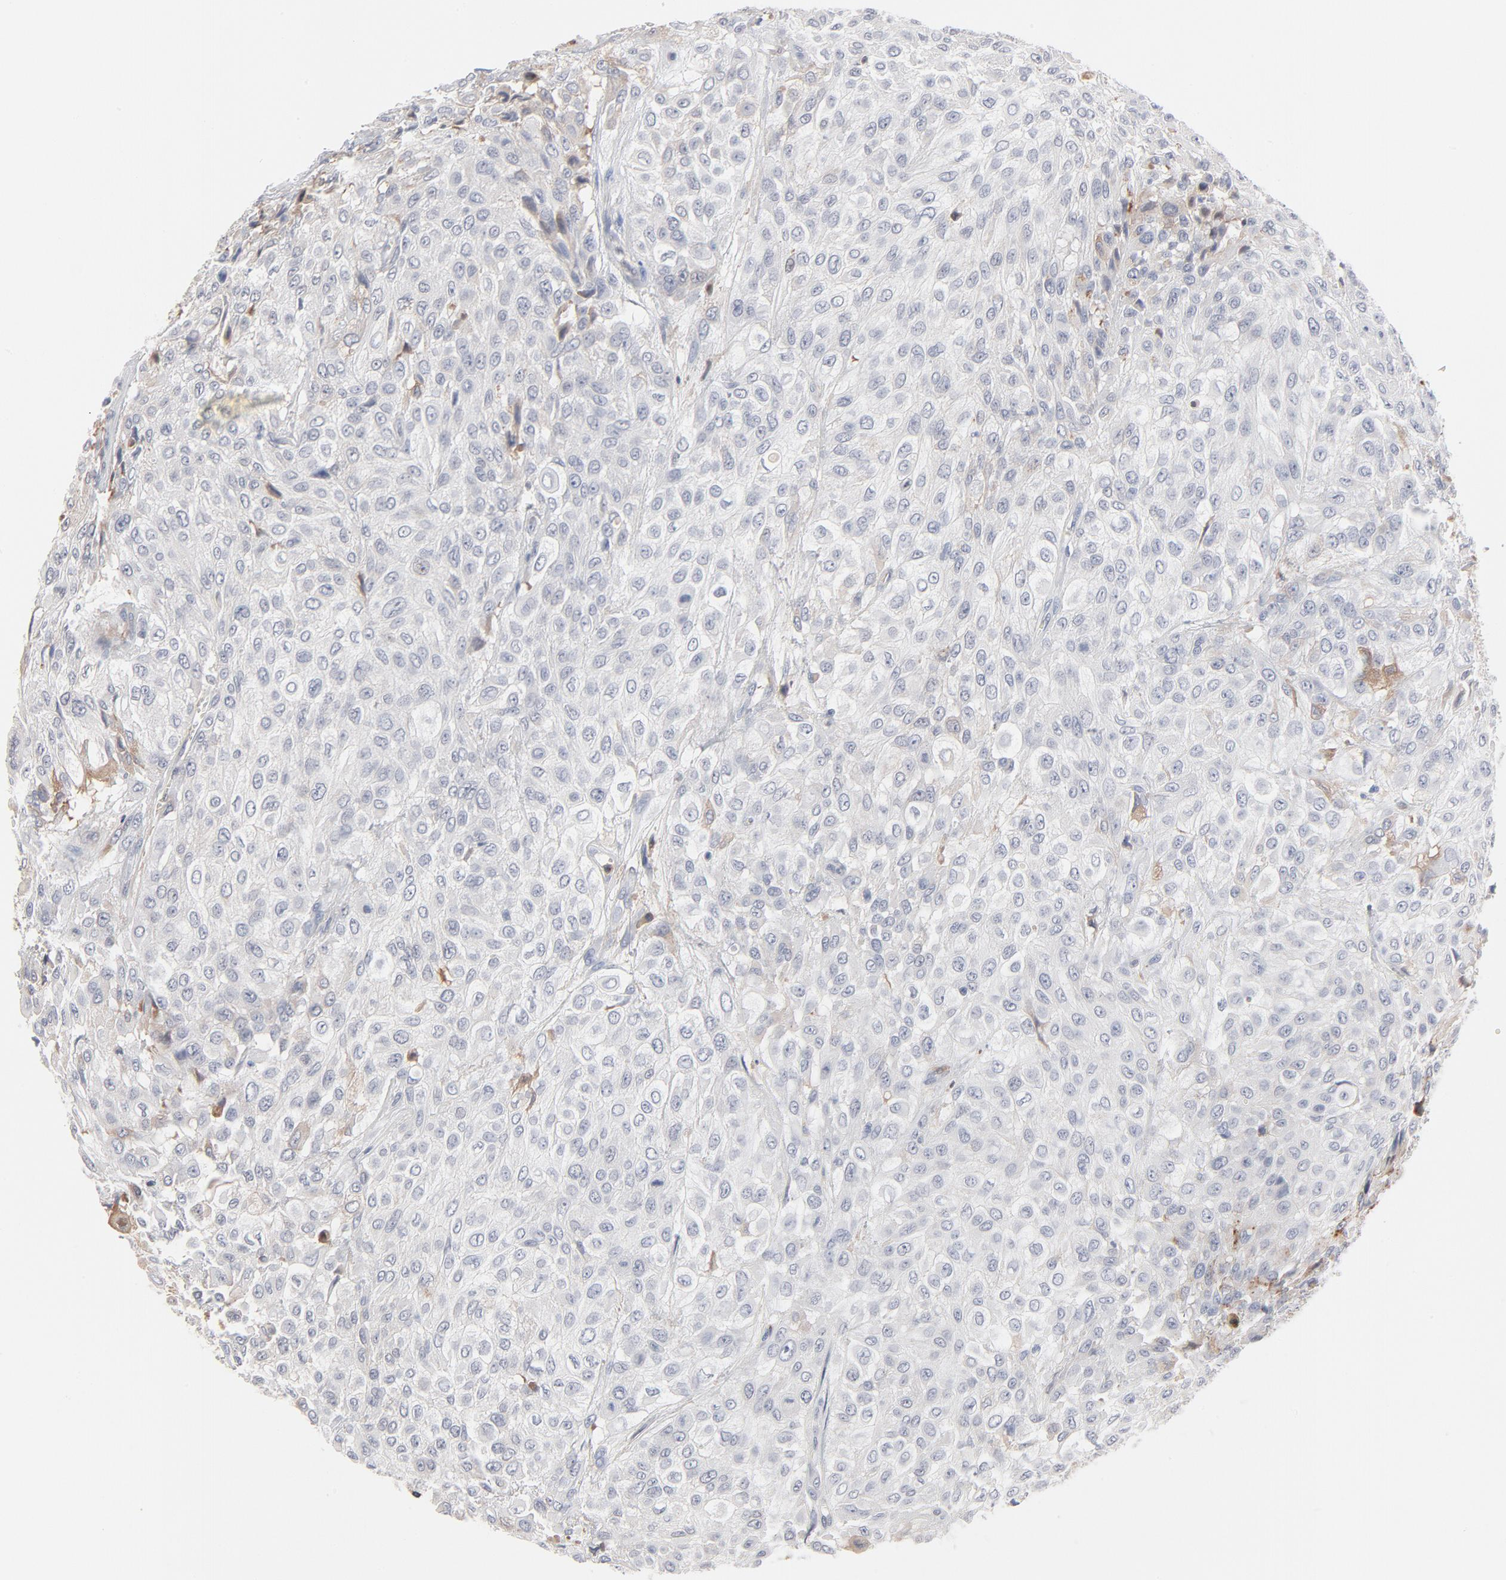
{"staining": {"intensity": "negative", "quantity": "none", "location": "none"}, "tissue": "urothelial cancer", "cell_type": "Tumor cells", "image_type": "cancer", "snomed": [{"axis": "morphology", "description": "Urothelial carcinoma, High grade"}, {"axis": "topography", "description": "Urinary bladder"}], "caption": "High-grade urothelial carcinoma stained for a protein using immunohistochemistry (IHC) shows no expression tumor cells.", "gene": "SERPINA4", "patient": {"sex": "male", "age": 57}}